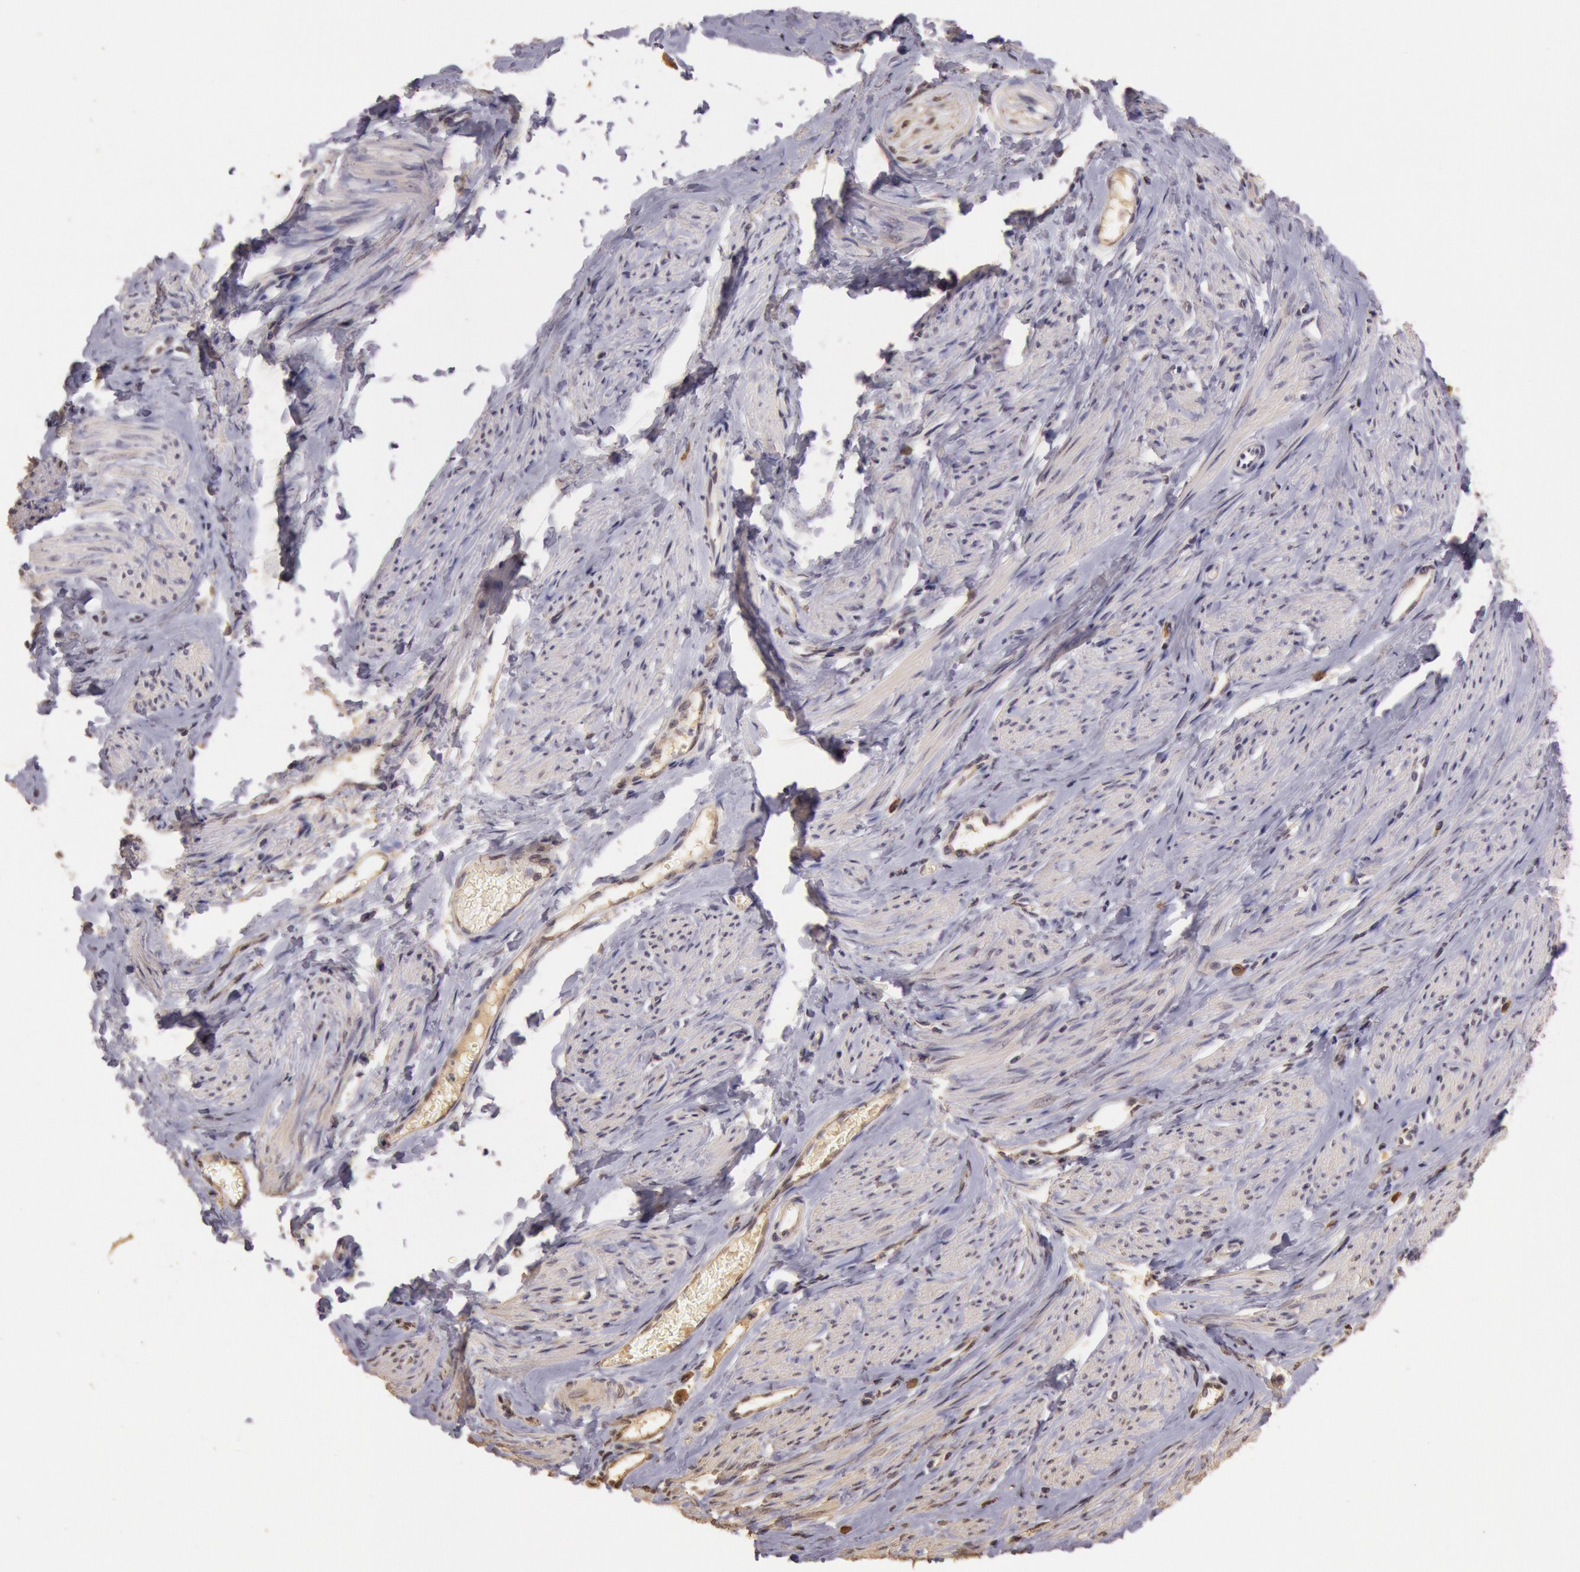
{"staining": {"intensity": "weak", "quantity": "<25%", "location": "cytoplasmic/membranous,nuclear"}, "tissue": "smooth muscle", "cell_type": "Smooth muscle cells", "image_type": "normal", "snomed": [{"axis": "morphology", "description": "Normal tissue, NOS"}, {"axis": "topography", "description": "Uterus"}], "caption": "This is a micrograph of IHC staining of unremarkable smooth muscle, which shows no positivity in smooth muscle cells.", "gene": "SOD1", "patient": {"sex": "female", "age": 56}}